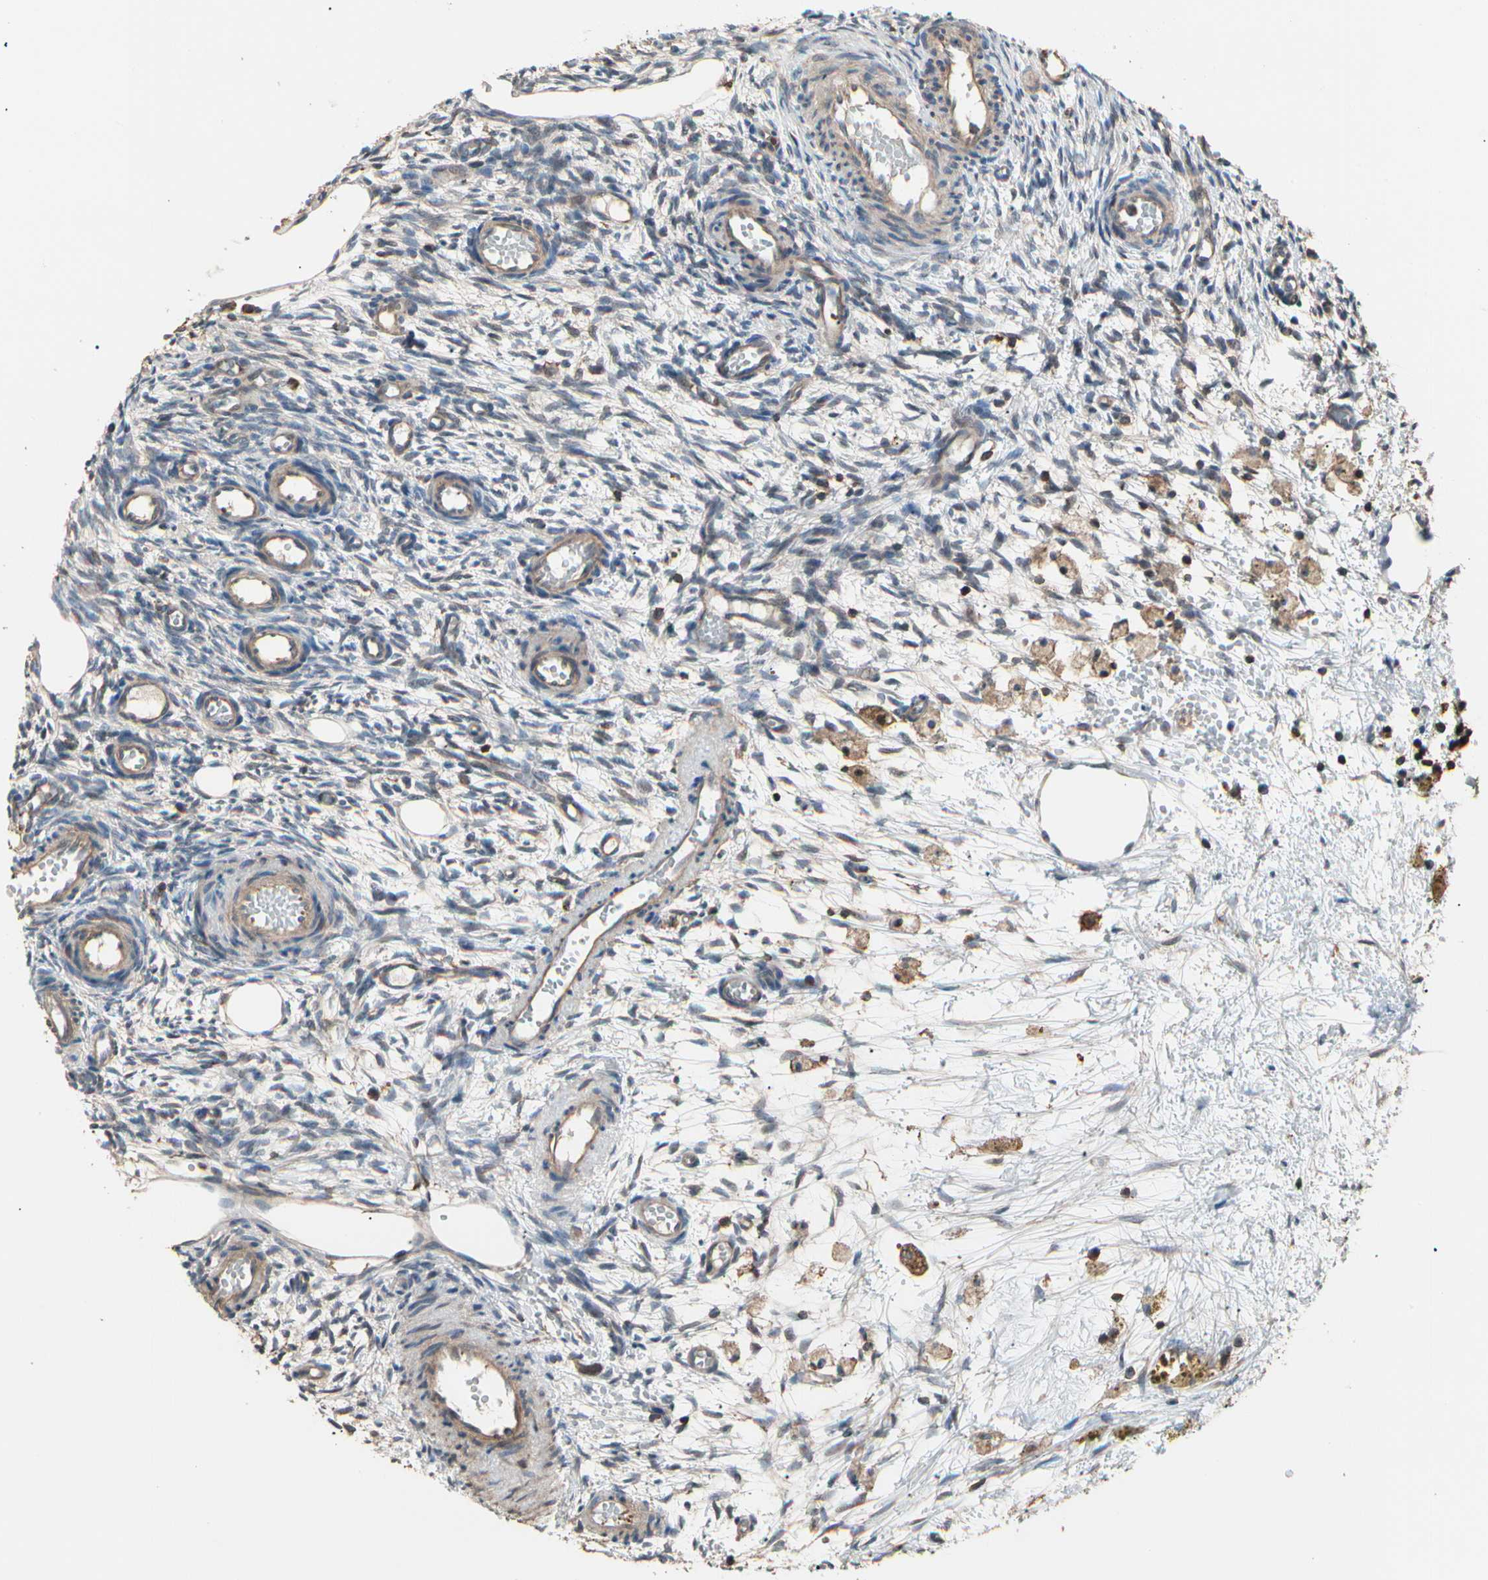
{"staining": {"intensity": "weak", "quantity": "<25%", "location": "cytoplasmic/membranous"}, "tissue": "ovary", "cell_type": "Ovarian stroma cells", "image_type": "normal", "snomed": [{"axis": "morphology", "description": "Normal tissue, NOS"}, {"axis": "topography", "description": "Ovary"}], "caption": "Immunohistochemistry (IHC) photomicrograph of unremarkable ovary: ovary stained with DAB exhibits no significant protein expression in ovarian stroma cells.", "gene": "MAPK13", "patient": {"sex": "female", "age": 35}}